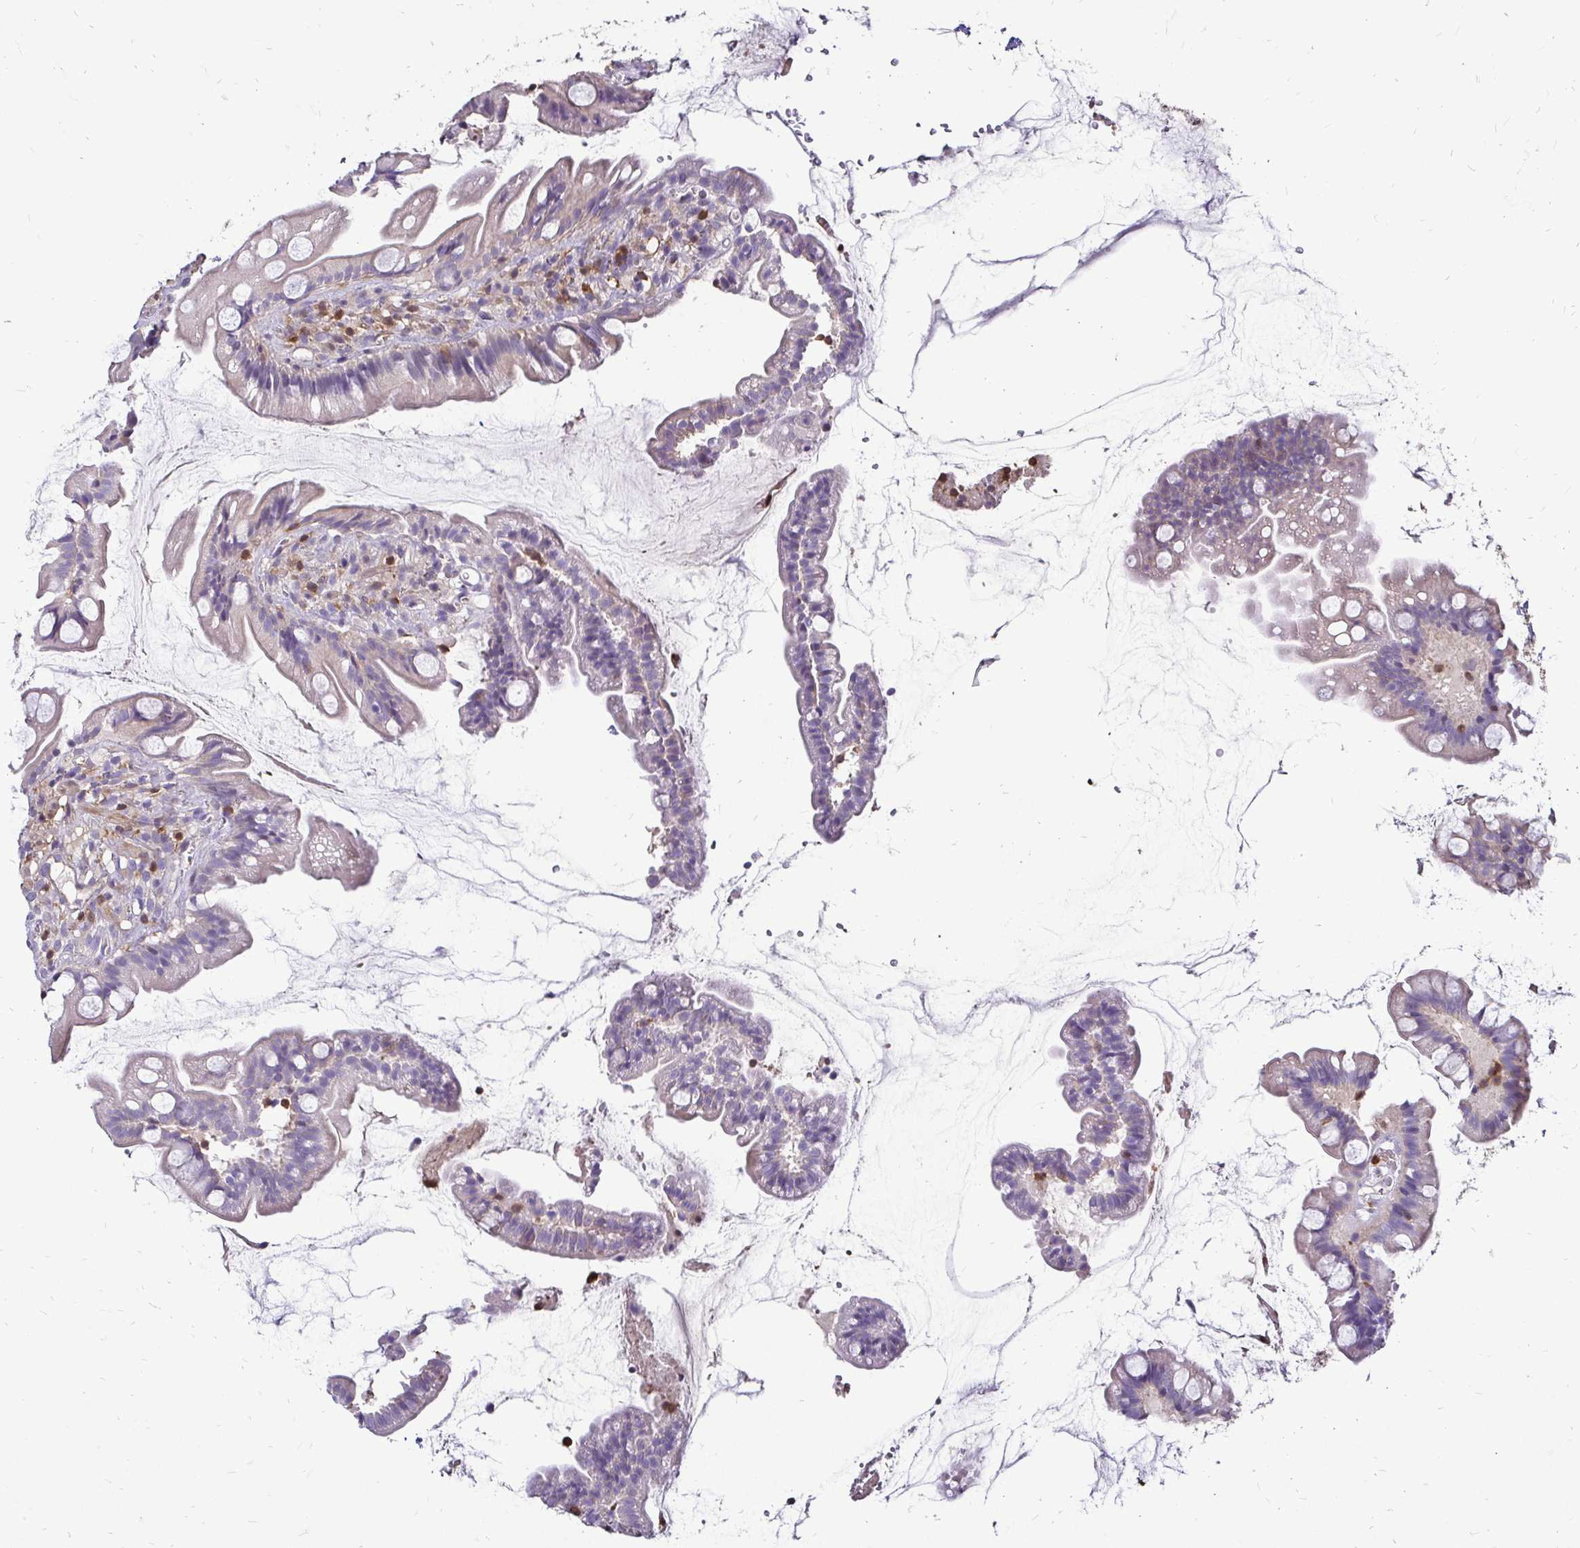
{"staining": {"intensity": "weak", "quantity": "<25%", "location": "cytoplasmic/membranous"}, "tissue": "small intestine", "cell_type": "Glandular cells", "image_type": "normal", "snomed": [{"axis": "morphology", "description": "Normal tissue, NOS"}, {"axis": "topography", "description": "Small intestine"}], "caption": "Protein analysis of unremarkable small intestine reveals no significant positivity in glandular cells. Brightfield microscopy of immunohistochemistry (IHC) stained with DAB (brown) and hematoxylin (blue), captured at high magnification.", "gene": "ZFP1", "patient": {"sex": "male", "age": 70}}